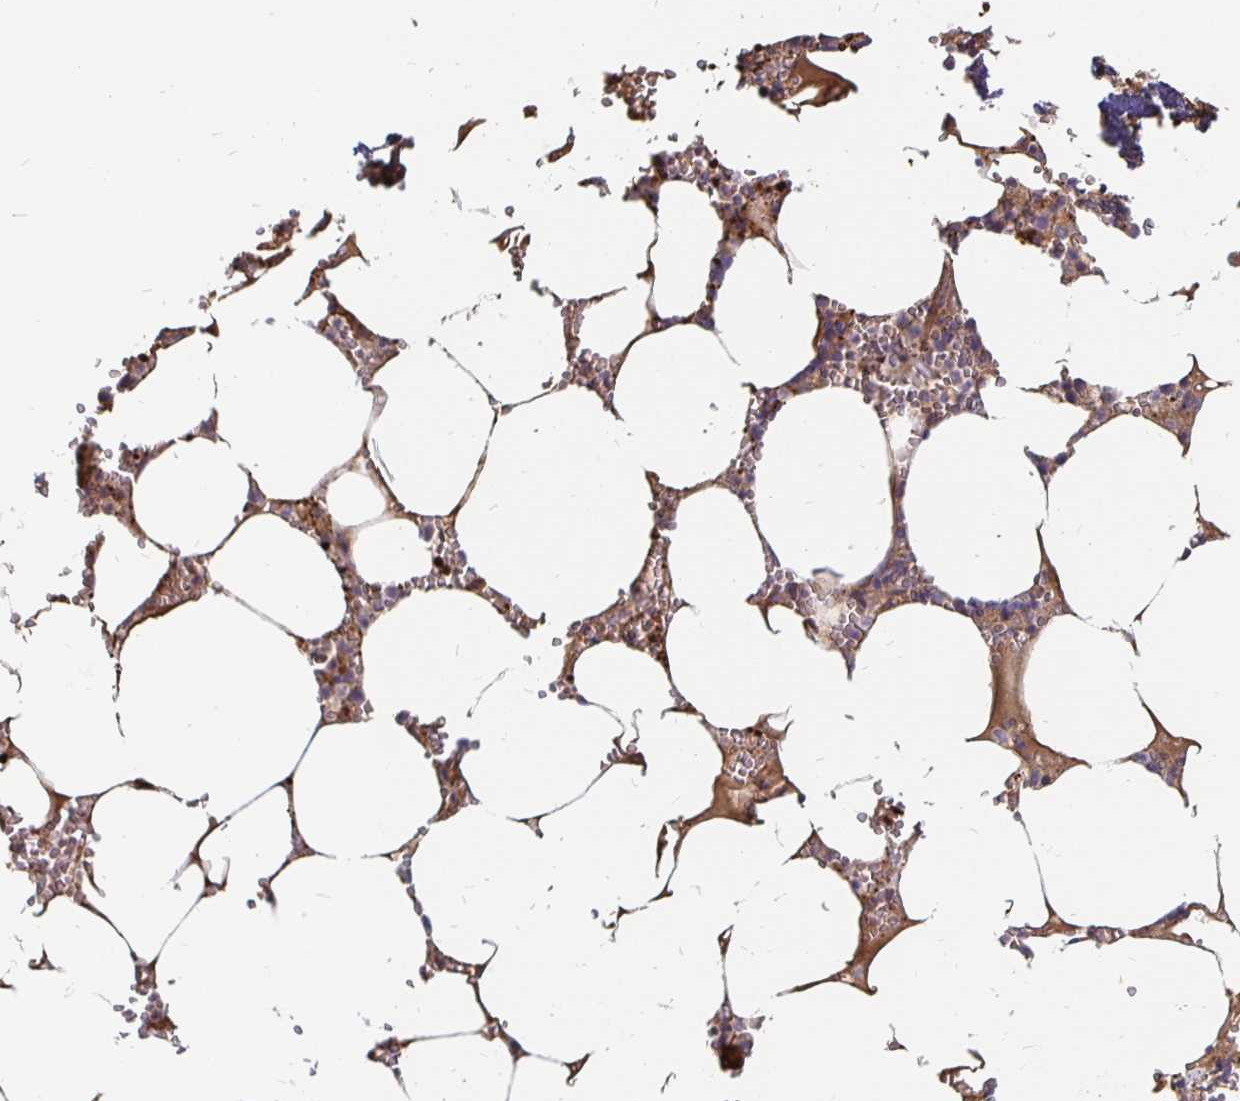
{"staining": {"intensity": "moderate", "quantity": "25%-75%", "location": "cytoplasmic/membranous"}, "tissue": "bone marrow", "cell_type": "Hematopoietic cells", "image_type": "normal", "snomed": [{"axis": "morphology", "description": "Normal tissue, NOS"}, {"axis": "topography", "description": "Bone marrow"}], "caption": "Moderate cytoplasmic/membranous positivity is appreciated in approximately 25%-75% of hematopoietic cells in normal bone marrow.", "gene": "CCDC85A", "patient": {"sex": "male", "age": 54}}